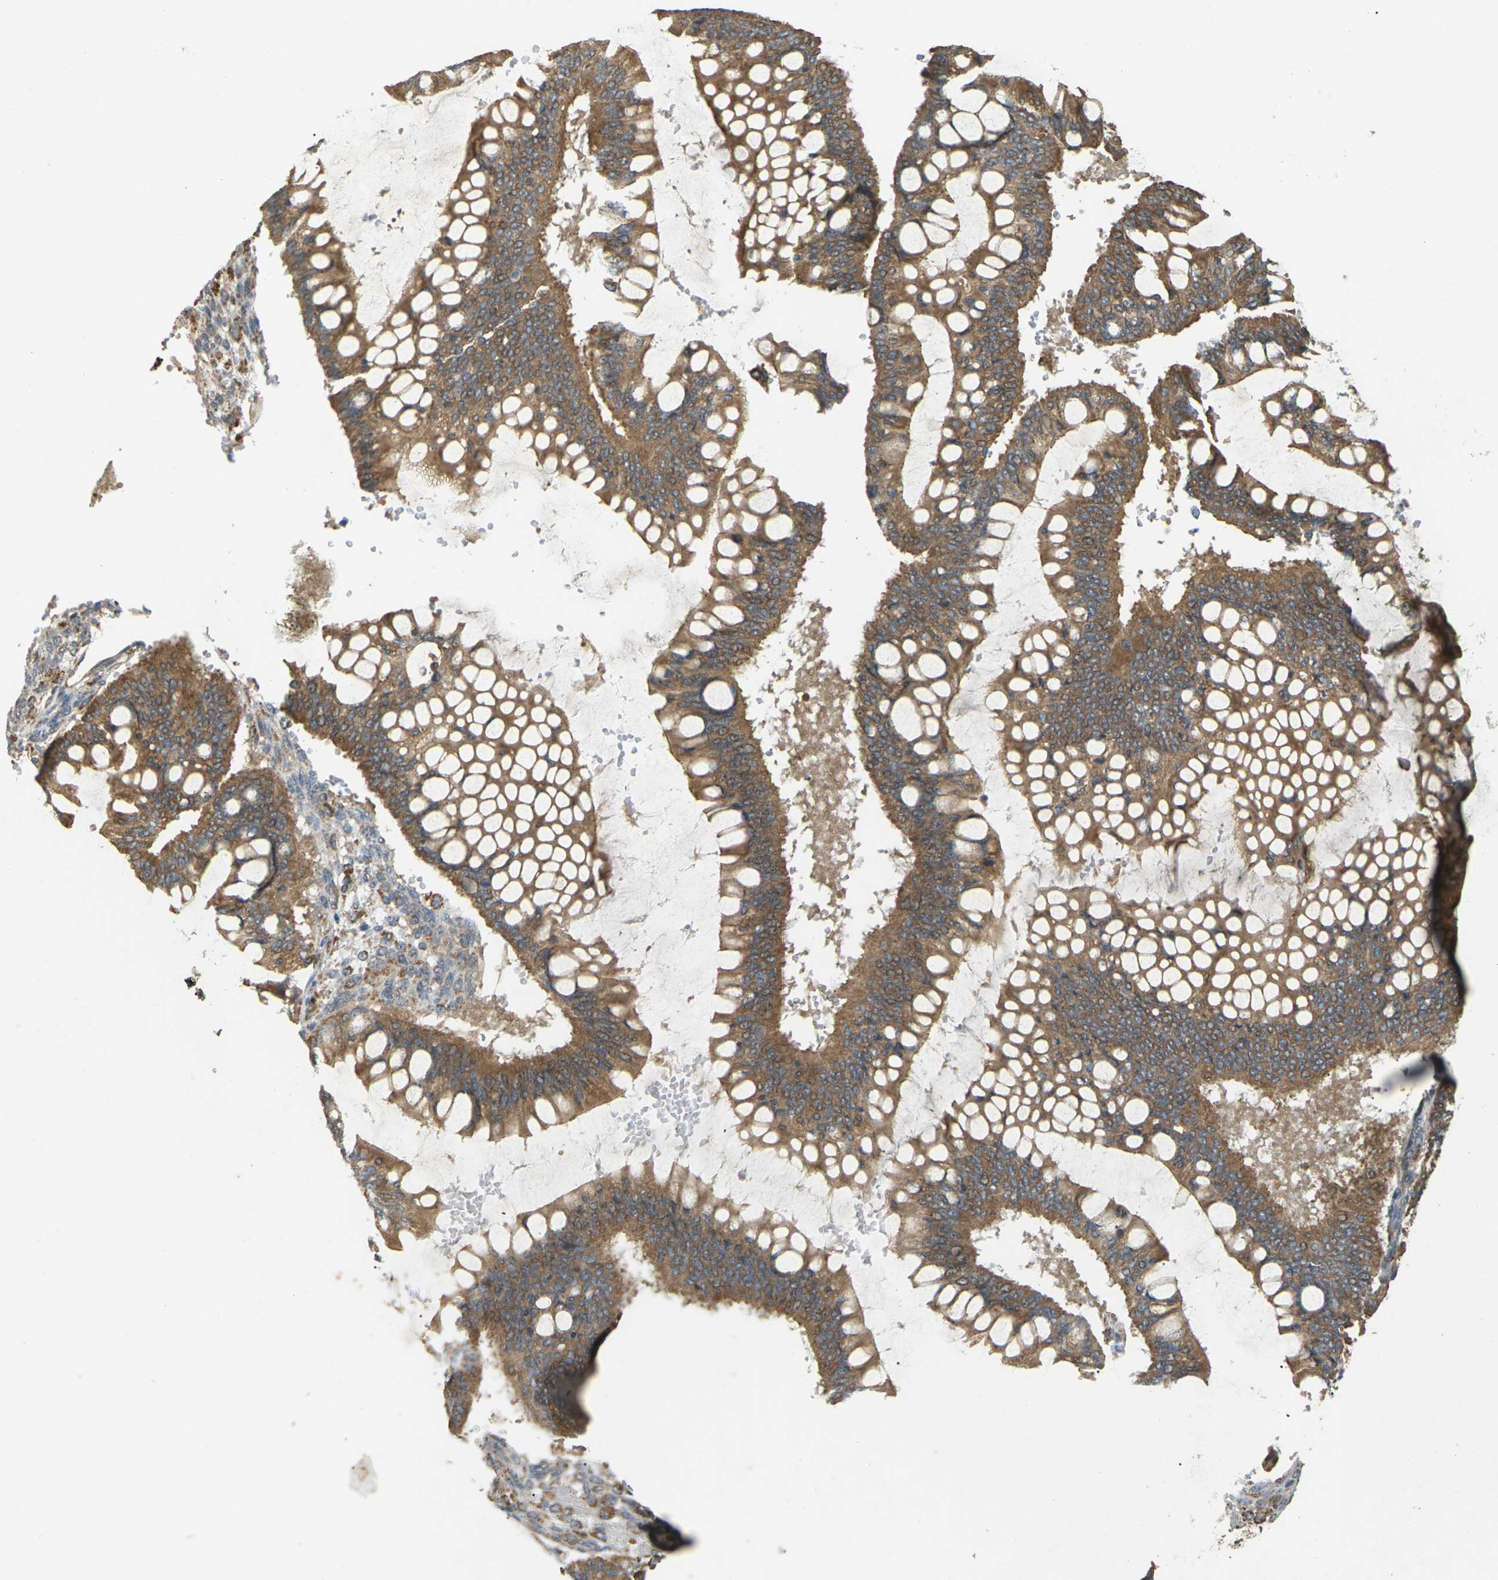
{"staining": {"intensity": "moderate", "quantity": ">75%", "location": "cytoplasmic/membranous"}, "tissue": "ovarian cancer", "cell_type": "Tumor cells", "image_type": "cancer", "snomed": [{"axis": "morphology", "description": "Cystadenocarcinoma, mucinous, NOS"}, {"axis": "topography", "description": "Ovary"}], "caption": "A histopathology image of ovarian cancer stained for a protein displays moderate cytoplasmic/membranous brown staining in tumor cells. The protein is shown in brown color, while the nuclei are stained blue.", "gene": "KSR1", "patient": {"sex": "female", "age": 73}}